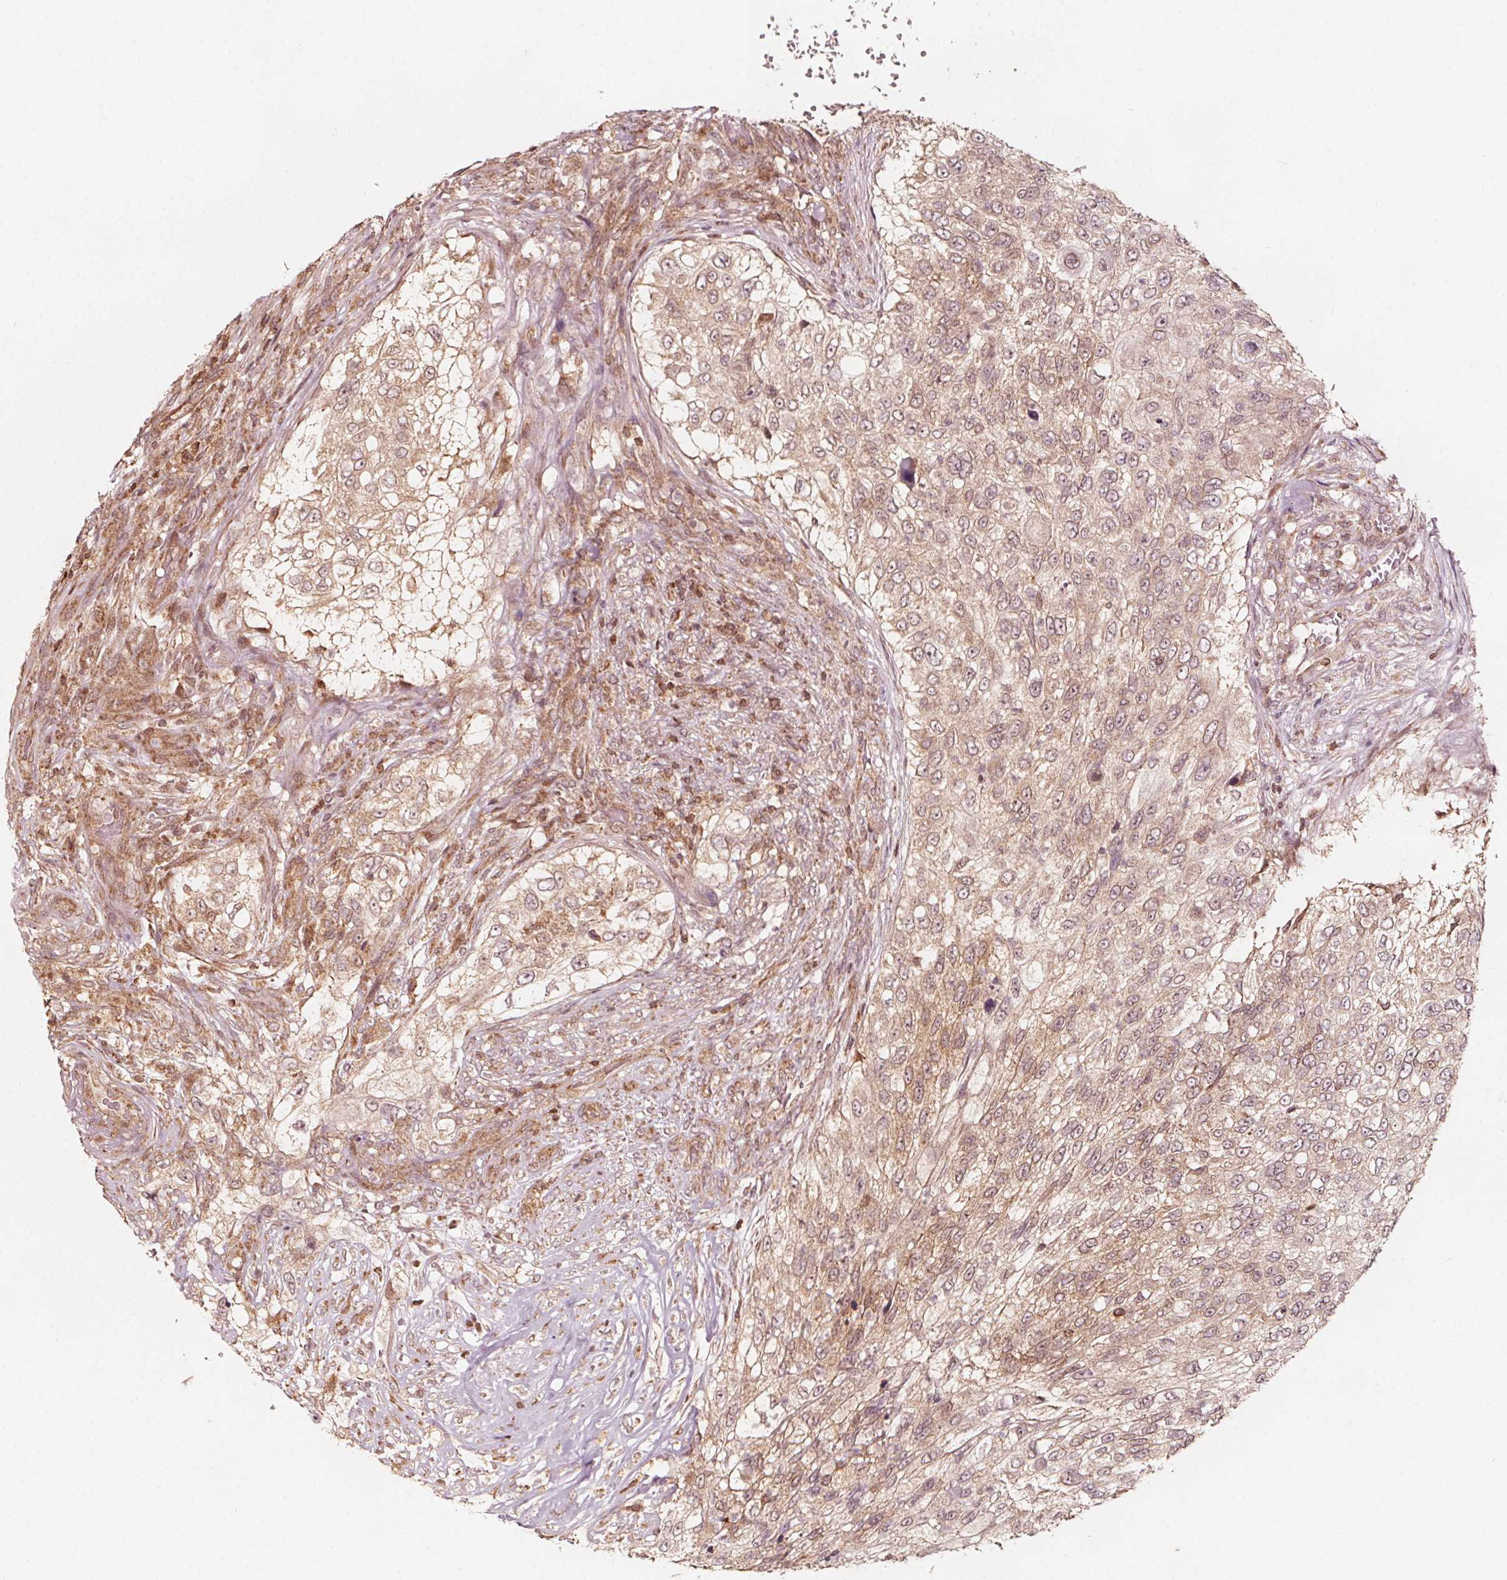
{"staining": {"intensity": "weak", "quantity": ">75%", "location": "cytoplasmic/membranous"}, "tissue": "urothelial cancer", "cell_type": "Tumor cells", "image_type": "cancer", "snomed": [{"axis": "morphology", "description": "Urothelial carcinoma, High grade"}, {"axis": "topography", "description": "Urinary bladder"}], "caption": "The photomicrograph reveals immunohistochemical staining of urothelial cancer. There is weak cytoplasmic/membranous positivity is identified in about >75% of tumor cells.", "gene": "AIP", "patient": {"sex": "female", "age": 60}}